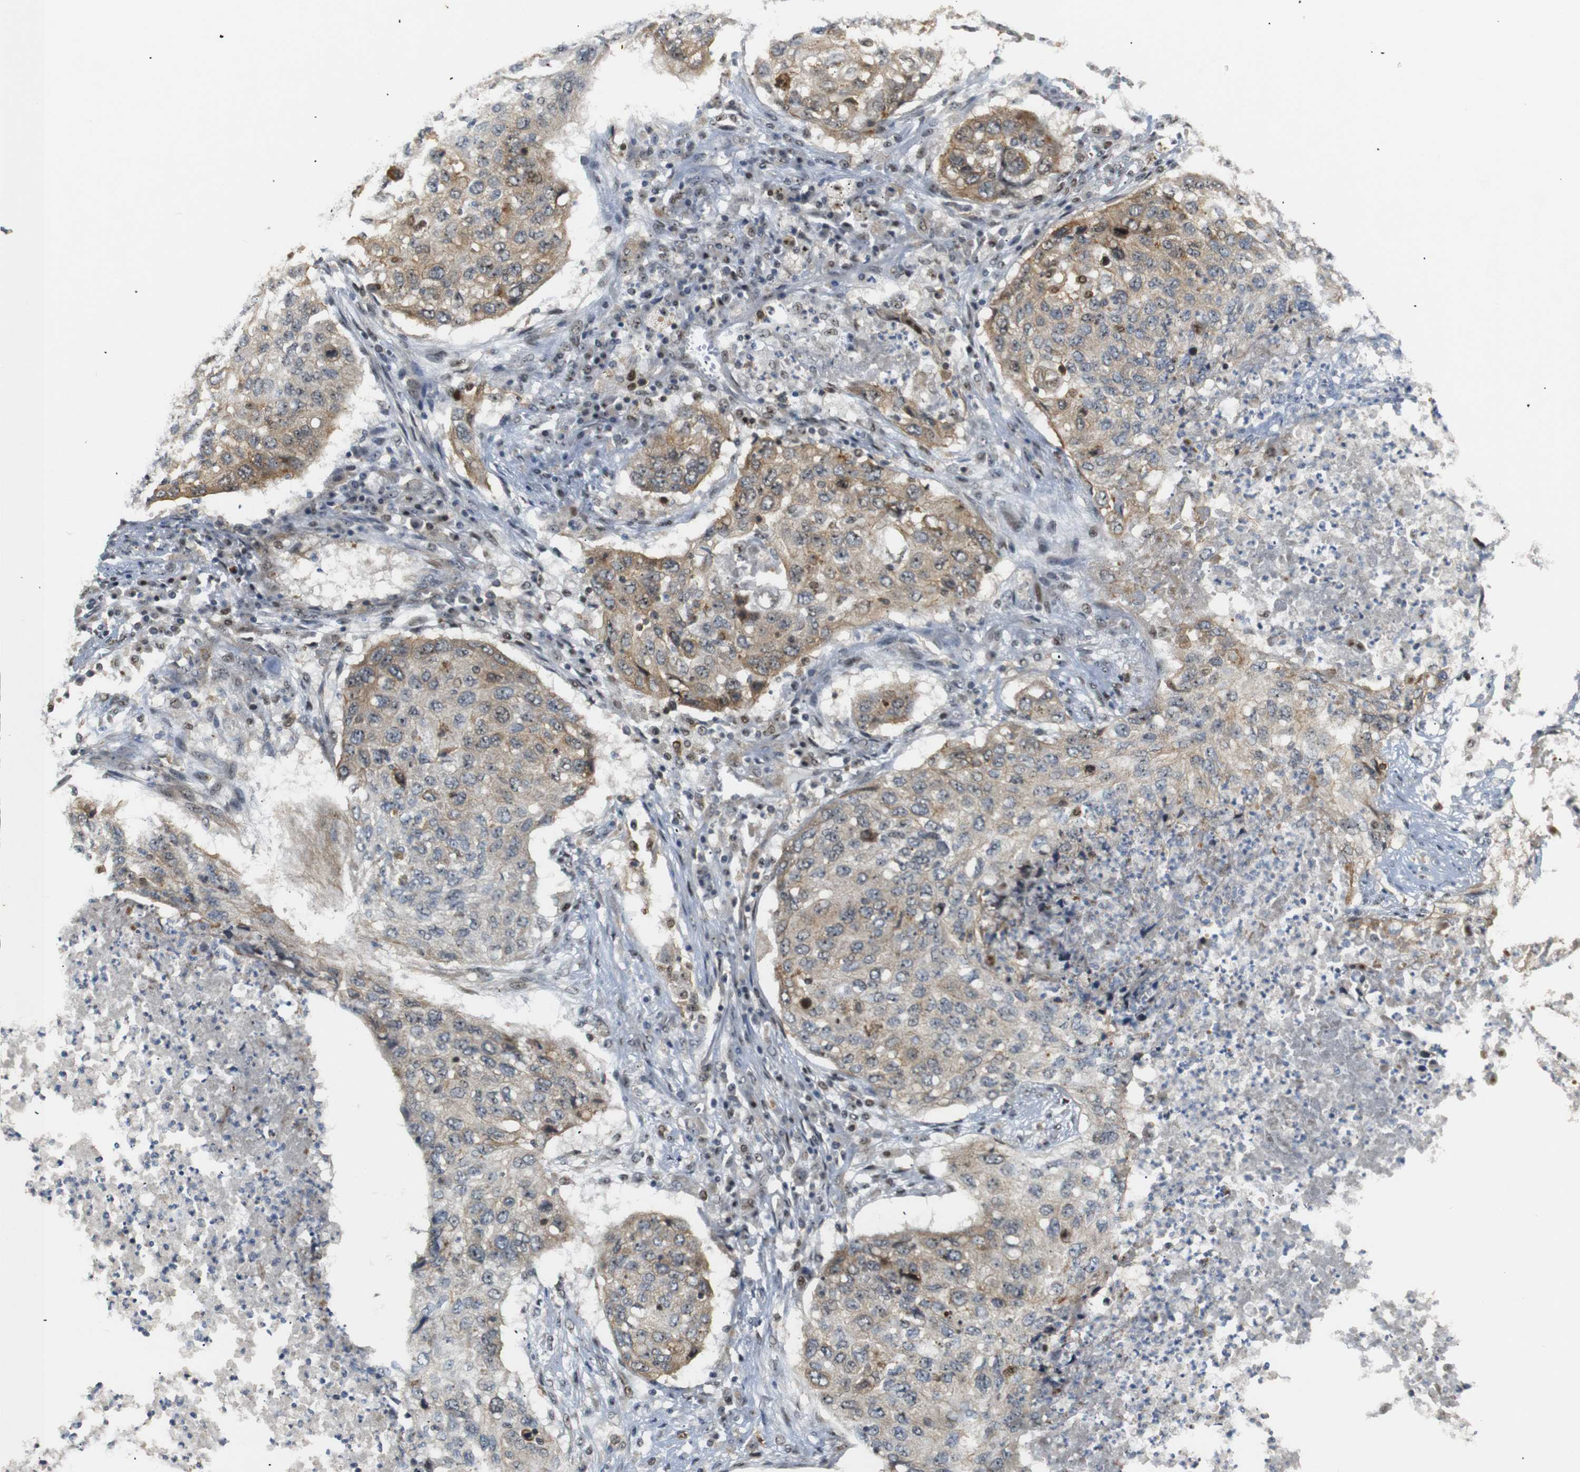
{"staining": {"intensity": "weak", "quantity": ">75%", "location": "cytoplasmic/membranous,nuclear"}, "tissue": "lung cancer", "cell_type": "Tumor cells", "image_type": "cancer", "snomed": [{"axis": "morphology", "description": "Squamous cell carcinoma, NOS"}, {"axis": "topography", "description": "Lung"}], "caption": "A brown stain shows weak cytoplasmic/membranous and nuclear expression of a protein in lung cancer tumor cells.", "gene": "PARN", "patient": {"sex": "female", "age": 63}}